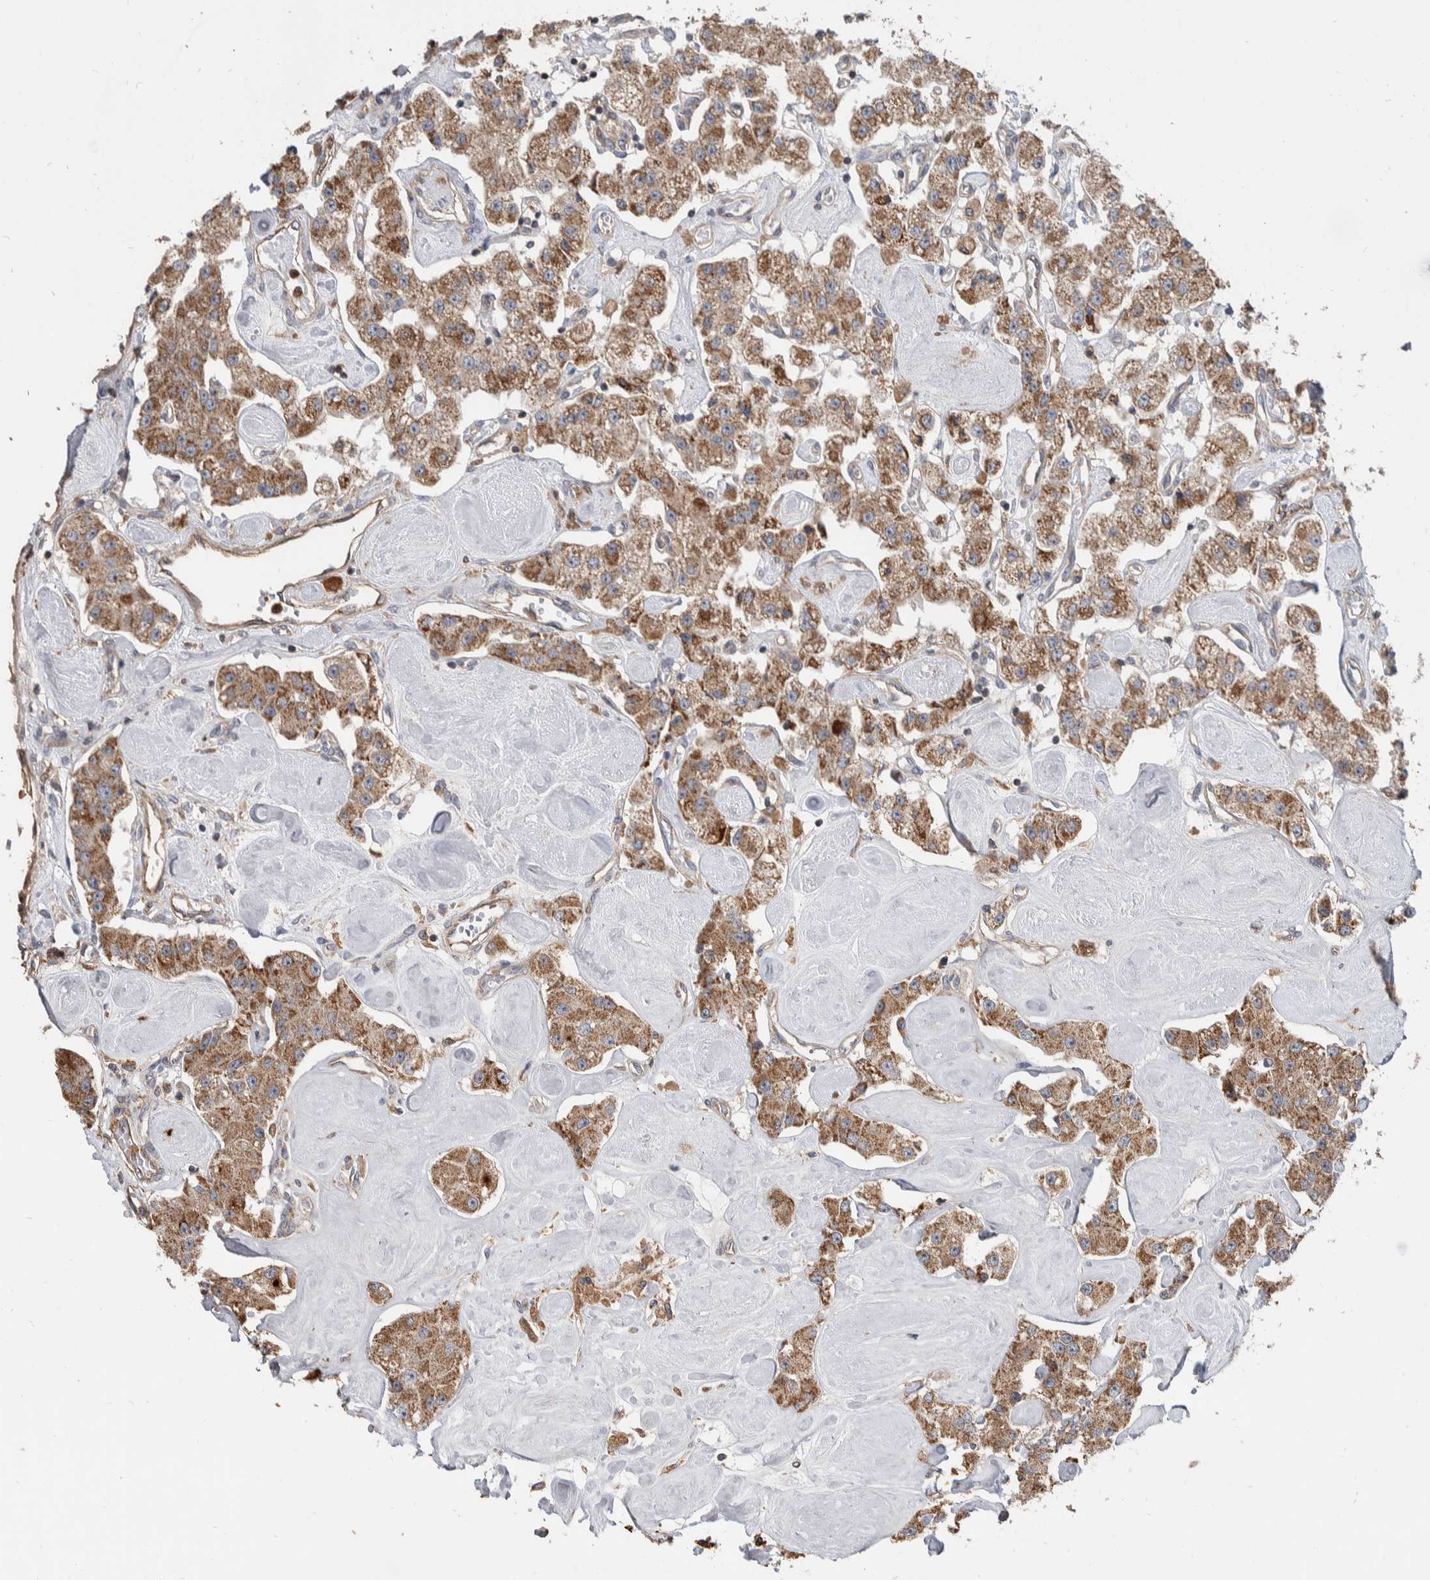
{"staining": {"intensity": "moderate", "quantity": ">75%", "location": "cytoplasmic/membranous"}, "tissue": "carcinoid", "cell_type": "Tumor cells", "image_type": "cancer", "snomed": [{"axis": "morphology", "description": "Carcinoid, malignant, NOS"}, {"axis": "topography", "description": "Pancreas"}], "caption": "Immunohistochemical staining of human malignant carcinoid demonstrates medium levels of moderate cytoplasmic/membranous protein positivity in approximately >75% of tumor cells.", "gene": "SDCBP", "patient": {"sex": "male", "age": 41}}